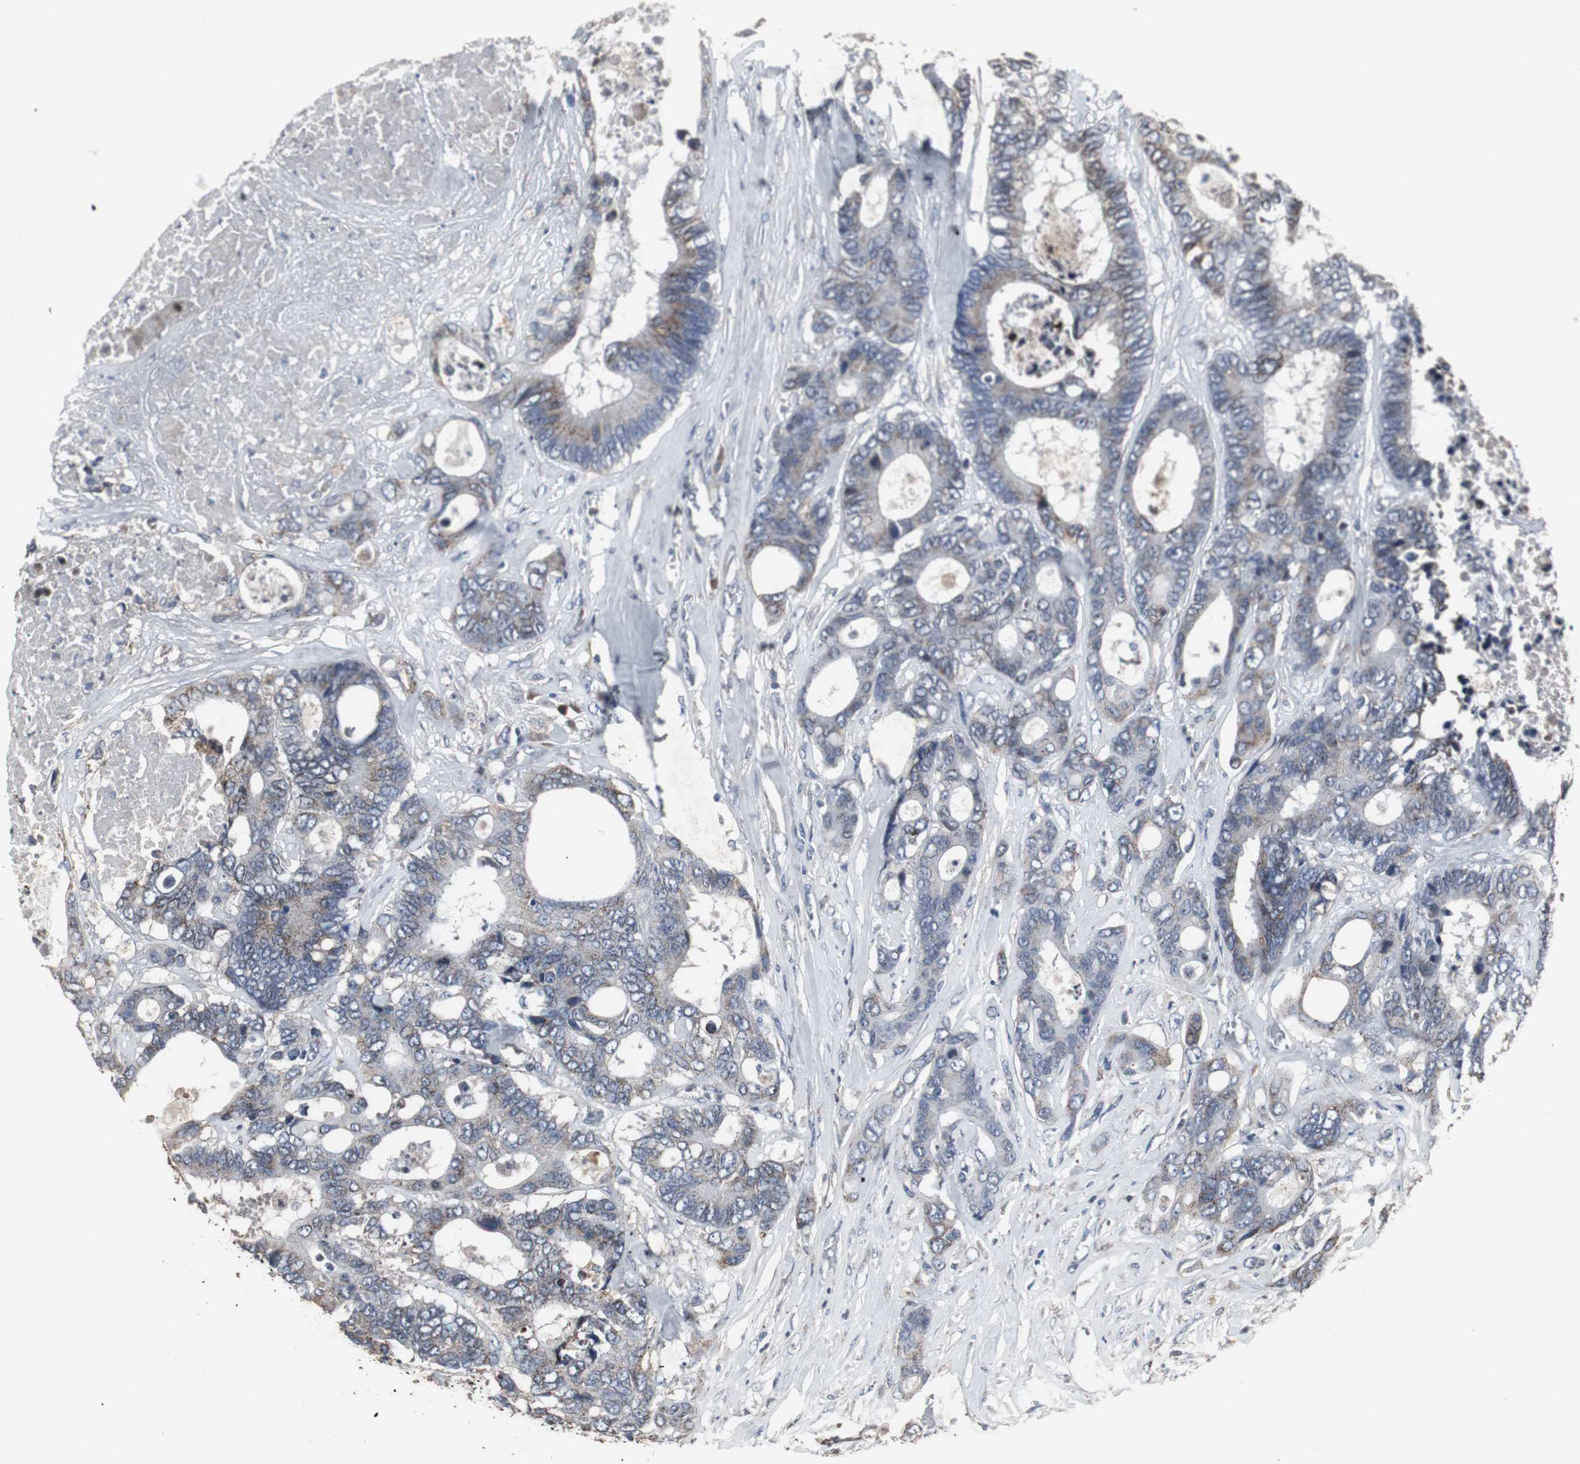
{"staining": {"intensity": "weak", "quantity": "25%-75%", "location": "cytoplasmic/membranous"}, "tissue": "colorectal cancer", "cell_type": "Tumor cells", "image_type": "cancer", "snomed": [{"axis": "morphology", "description": "Adenocarcinoma, NOS"}, {"axis": "topography", "description": "Rectum"}], "caption": "High-power microscopy captured an immunohistochemistry (IHC) histopathology image of adenocarcinoma (colorectal), revealing weak cytoplasmic/membranous positivity in approximately 25%-75% of tumor cells.", "gene": "ACAA1", "patient": {"sex": "male", "age": 55}}